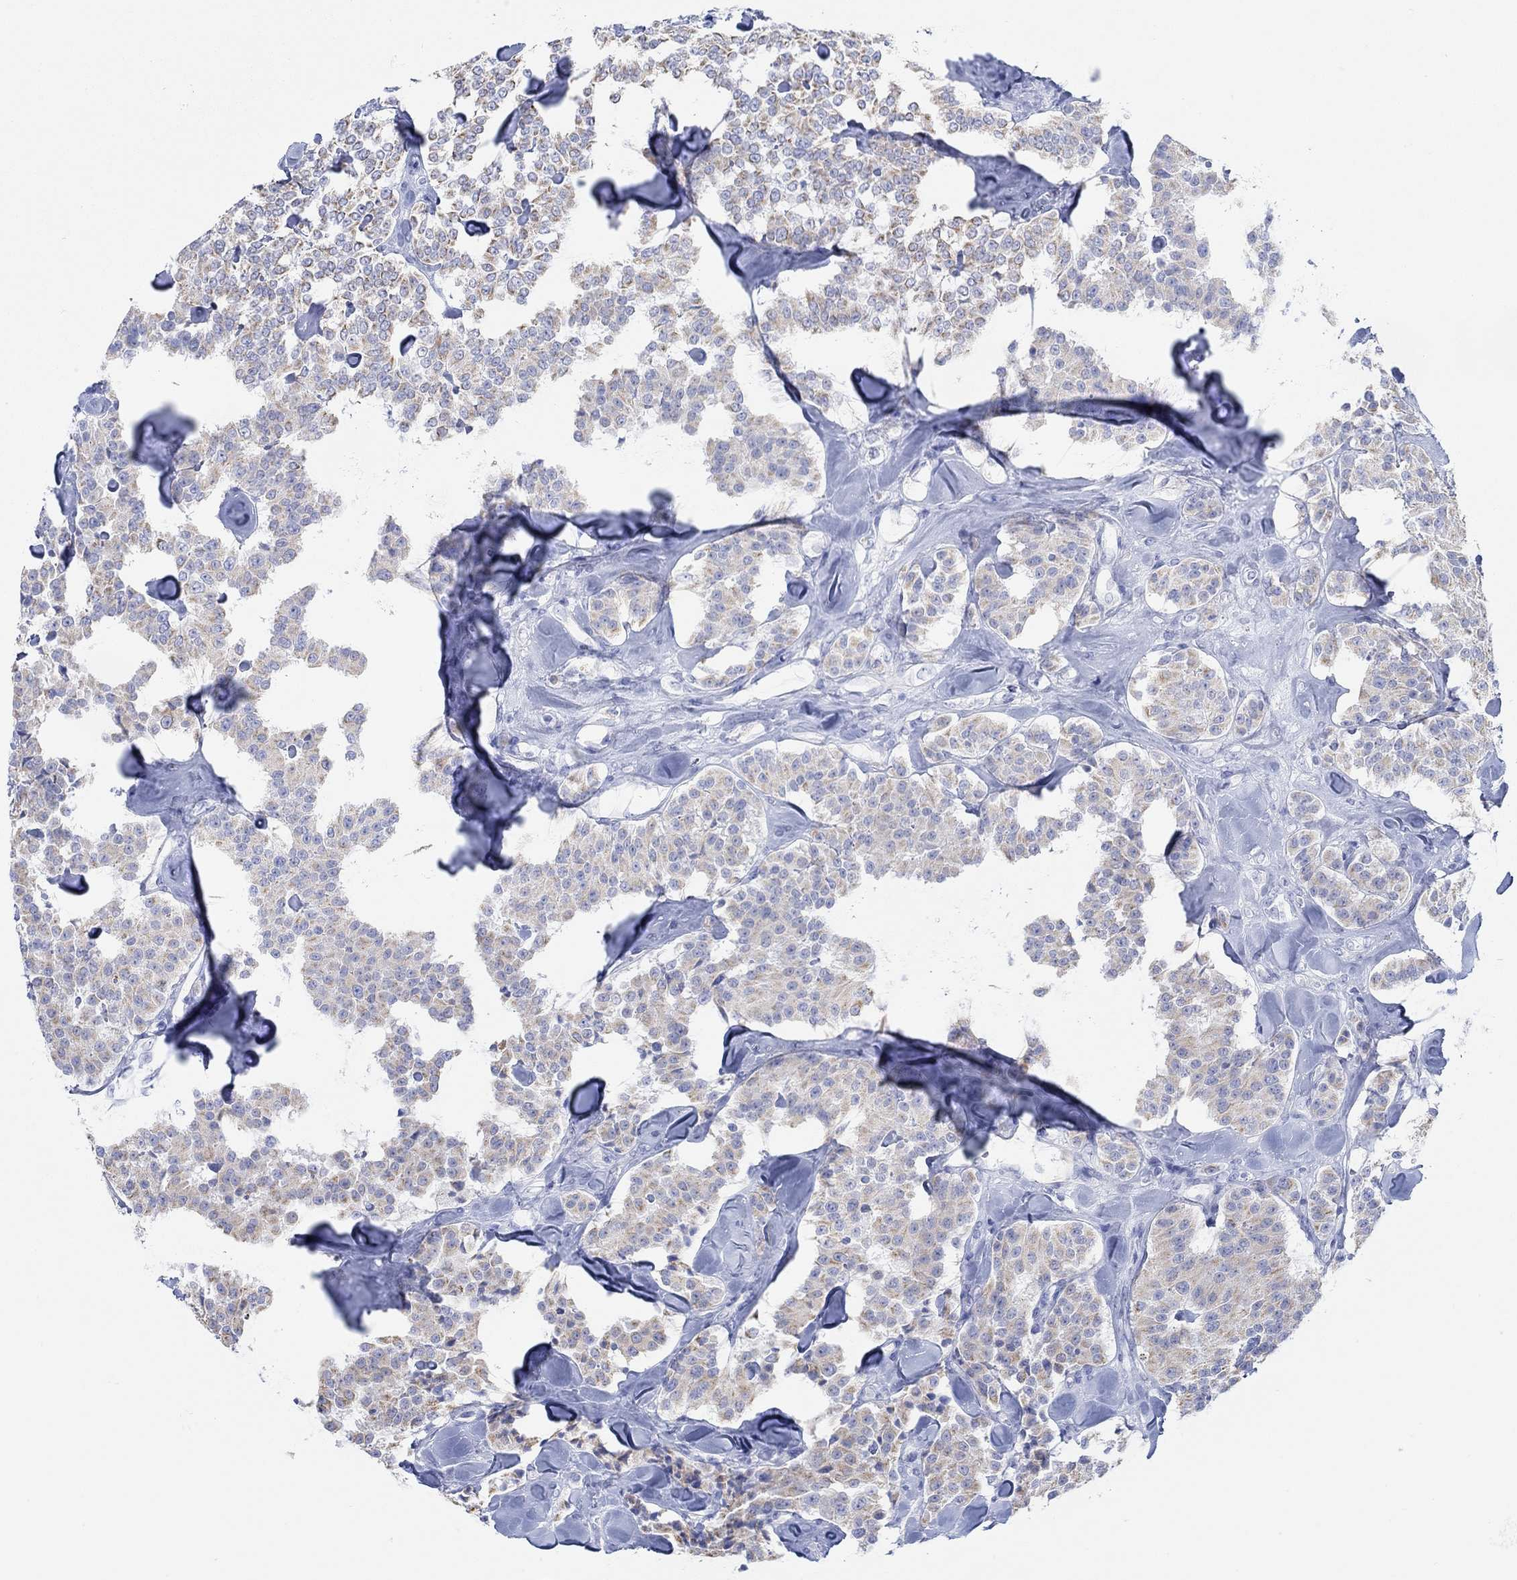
{"staining": {"intensity": "moderate", "quantity": "<25%", "location": "cytoplasmic/membranous"}, "tissue": "carcinoid", "cell_type": "Tumor cells", "image_type": "cancer", "snomed": [{"axis": "morphology", "description": "Carcinoid, malignant, NOS"}, {"axis": "topography", "description": "Pancreas"}], "caption": "Immunohistochemical staining of human carcinoid demonstrates low levels of moderate cytoplasmic/membranous expression in approximately <25% of tumor cells.", "gene": "AK8", "patient": {"sex": "male", "age": 41}}